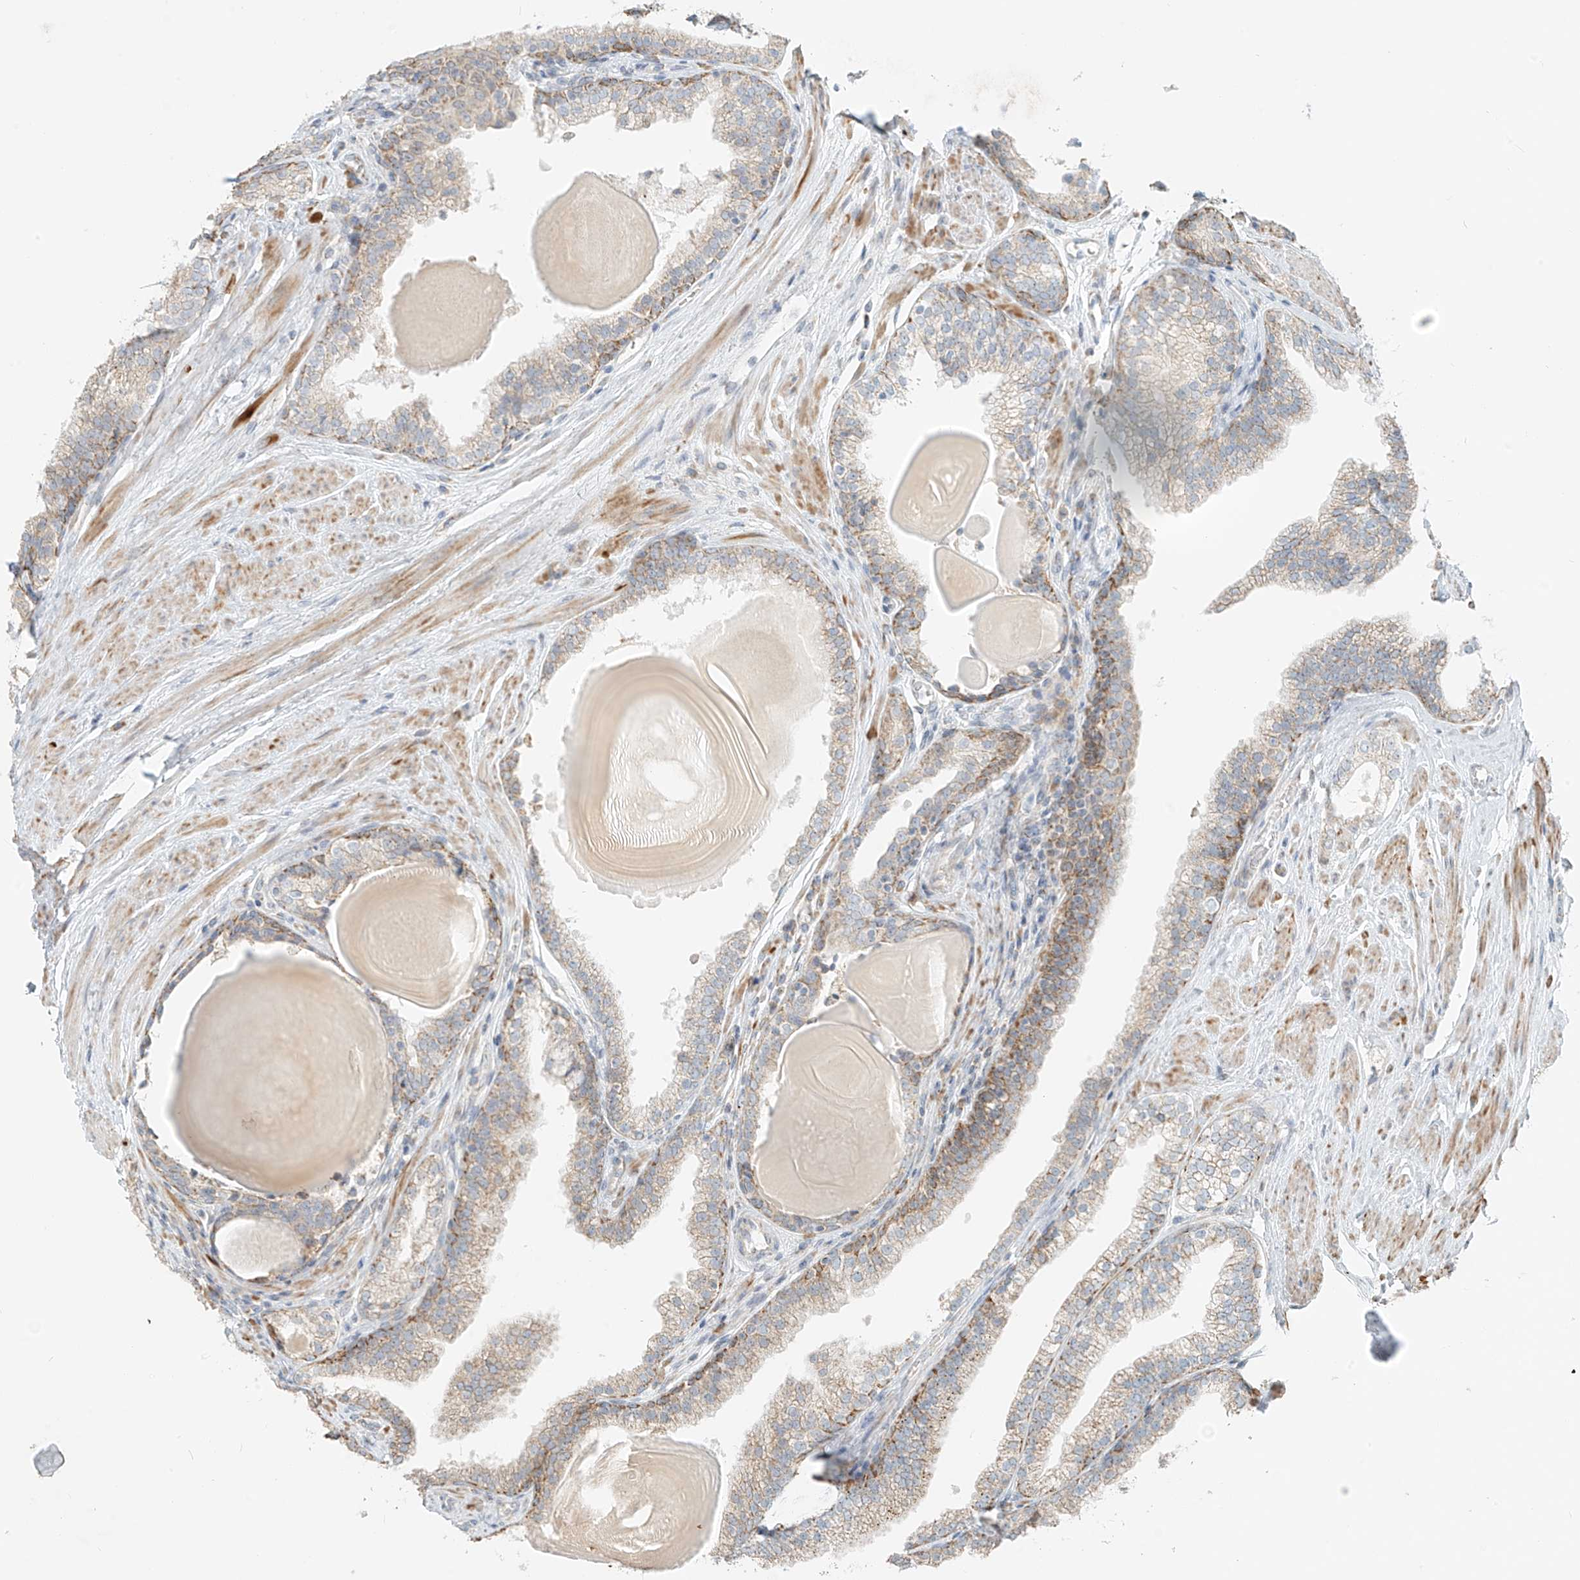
{"staining": {"intensity": "moderate", "quantity": "<25%", "location": "cytoplasmic/membranous"}, "tissue": "prostate cancer", "cell_type": "Tumor cells", "image_type": "cancer", "snomed": [{"axis": "morphology", "description": "Adenocarcinoma, High grade"}, {"axis": "topography", "description": "Prostate"}], "caption": "This is an image of immunohistochemistry (IHC) staining of prostate cancer, which shows moderate positivity in the cytoplasmic/membranous of tumor cells.", "gene": "UST", "patient": {"sex": "male", "age": 63}}